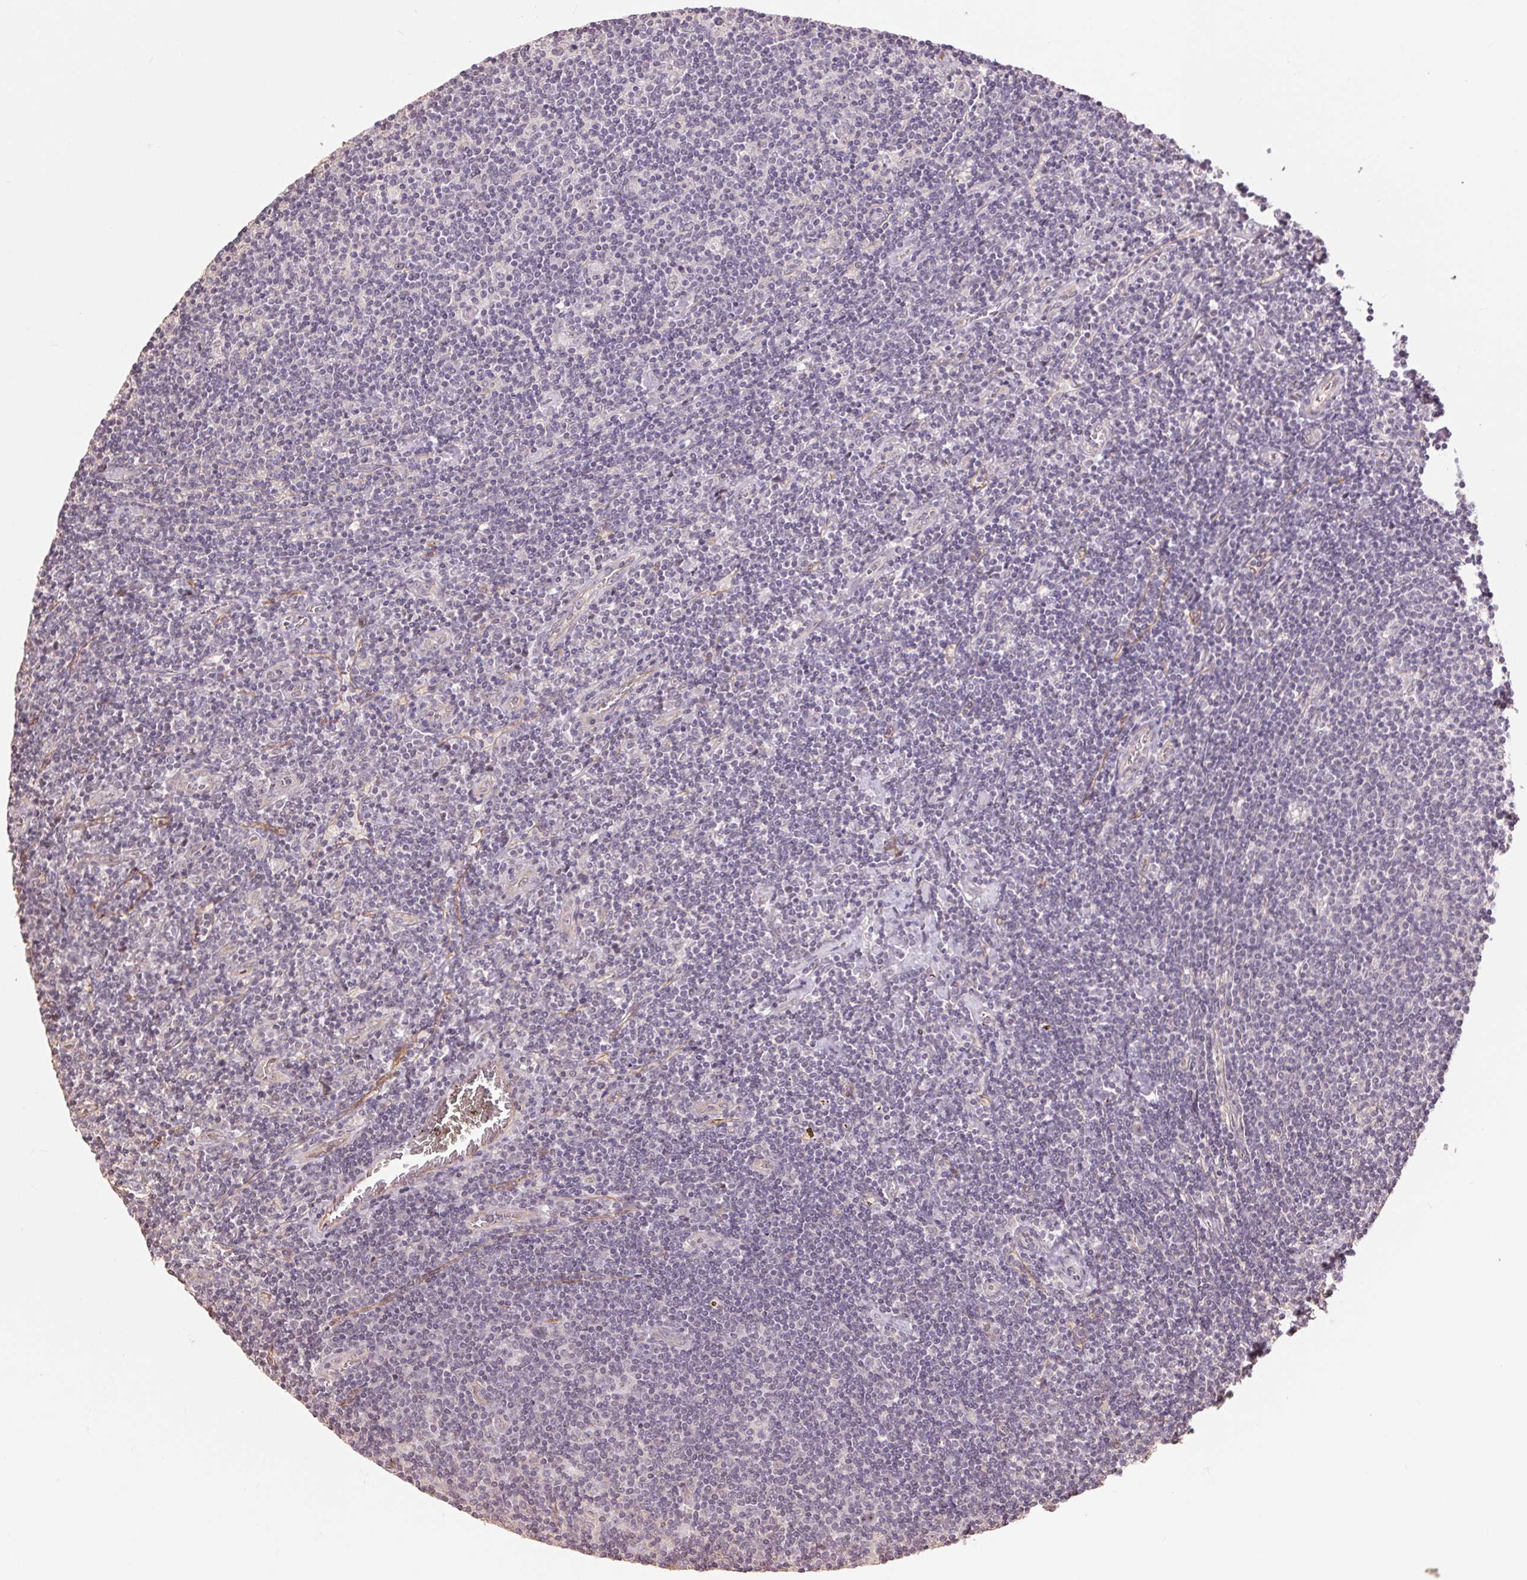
{"staining": {"intensity": "negative", "quantity": "none", "location": "none"}, "tissue": "lymphoma", "cell_type": "Tumor cells", "image_type": "cancer", "snomed": [{"axis": "morphology", "description": "Hodgkin's disease, NOS"}, {"axis": "topography", "description": "Lymph node"}], "caption": "This is an IHC histopathology image of lymphoma. There is no staining in tumor cells.", "gene": "PALM", "patient": {"sex": "male", "age": 40}}